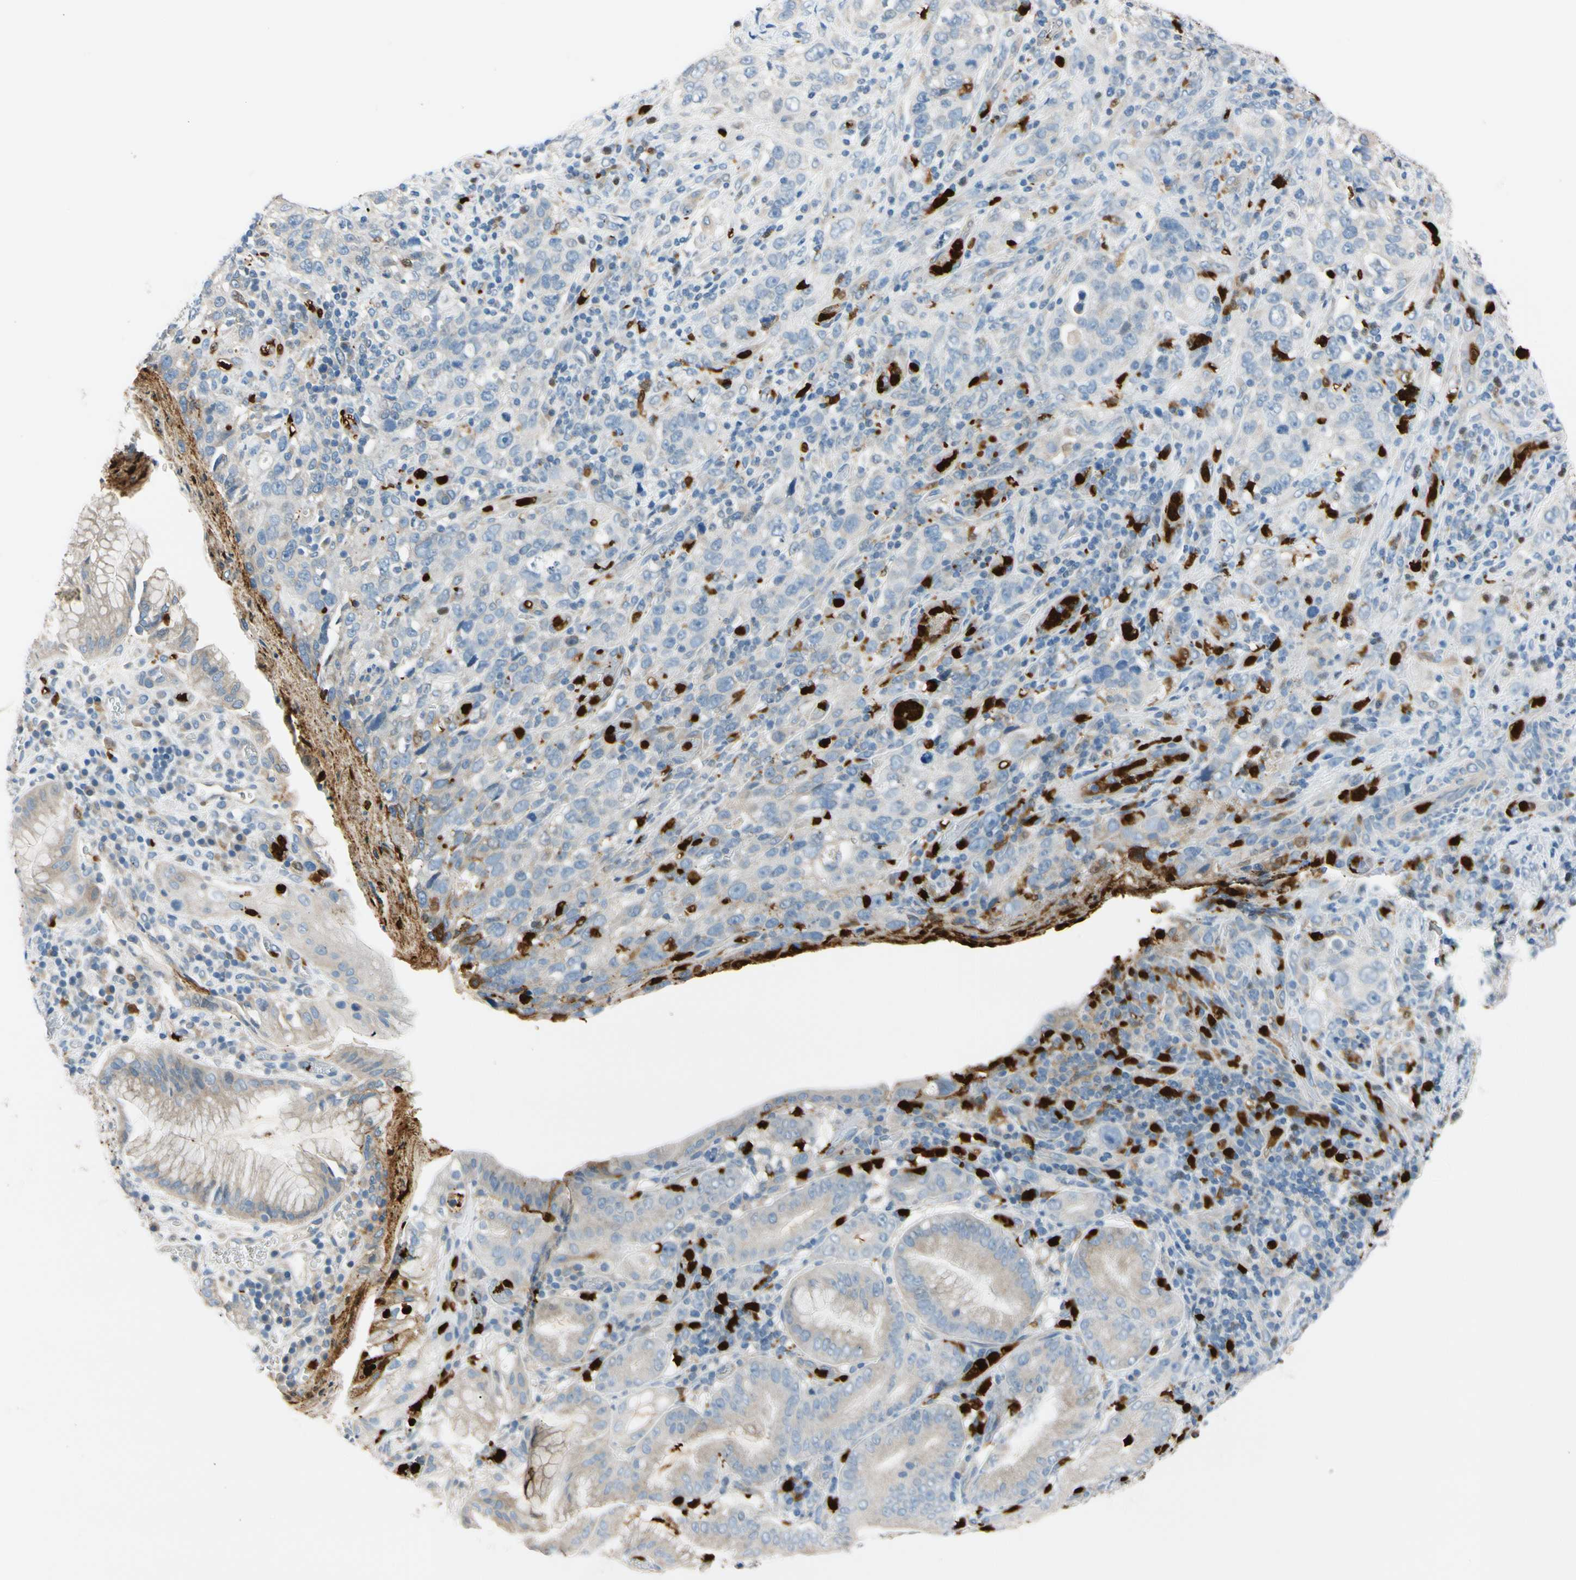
{"staining": {"intensity": "negative", "quantity": "none", "location": "none"}, "tissue": "stomach cancer", "cell_type": "Tumor cells", "image_type": "cancer", "snomed": [{"axis": "morphology", "description": "Normal tissue, NOS"}, {"axis": "morphology", "description": "Adenocarcinoma, NOS"}, {"axis": "topography", "description": "Stomach"}], "caption": "Immunohistochemistry (IHC) histopathology image of neoplastic tissue: human adenocarcinoma (stomach) stained with DAB exhibits no significant protein positivity in tumor cells.", "gene": "TRAF5", "patient": {"sex": "male", "age": 48}}